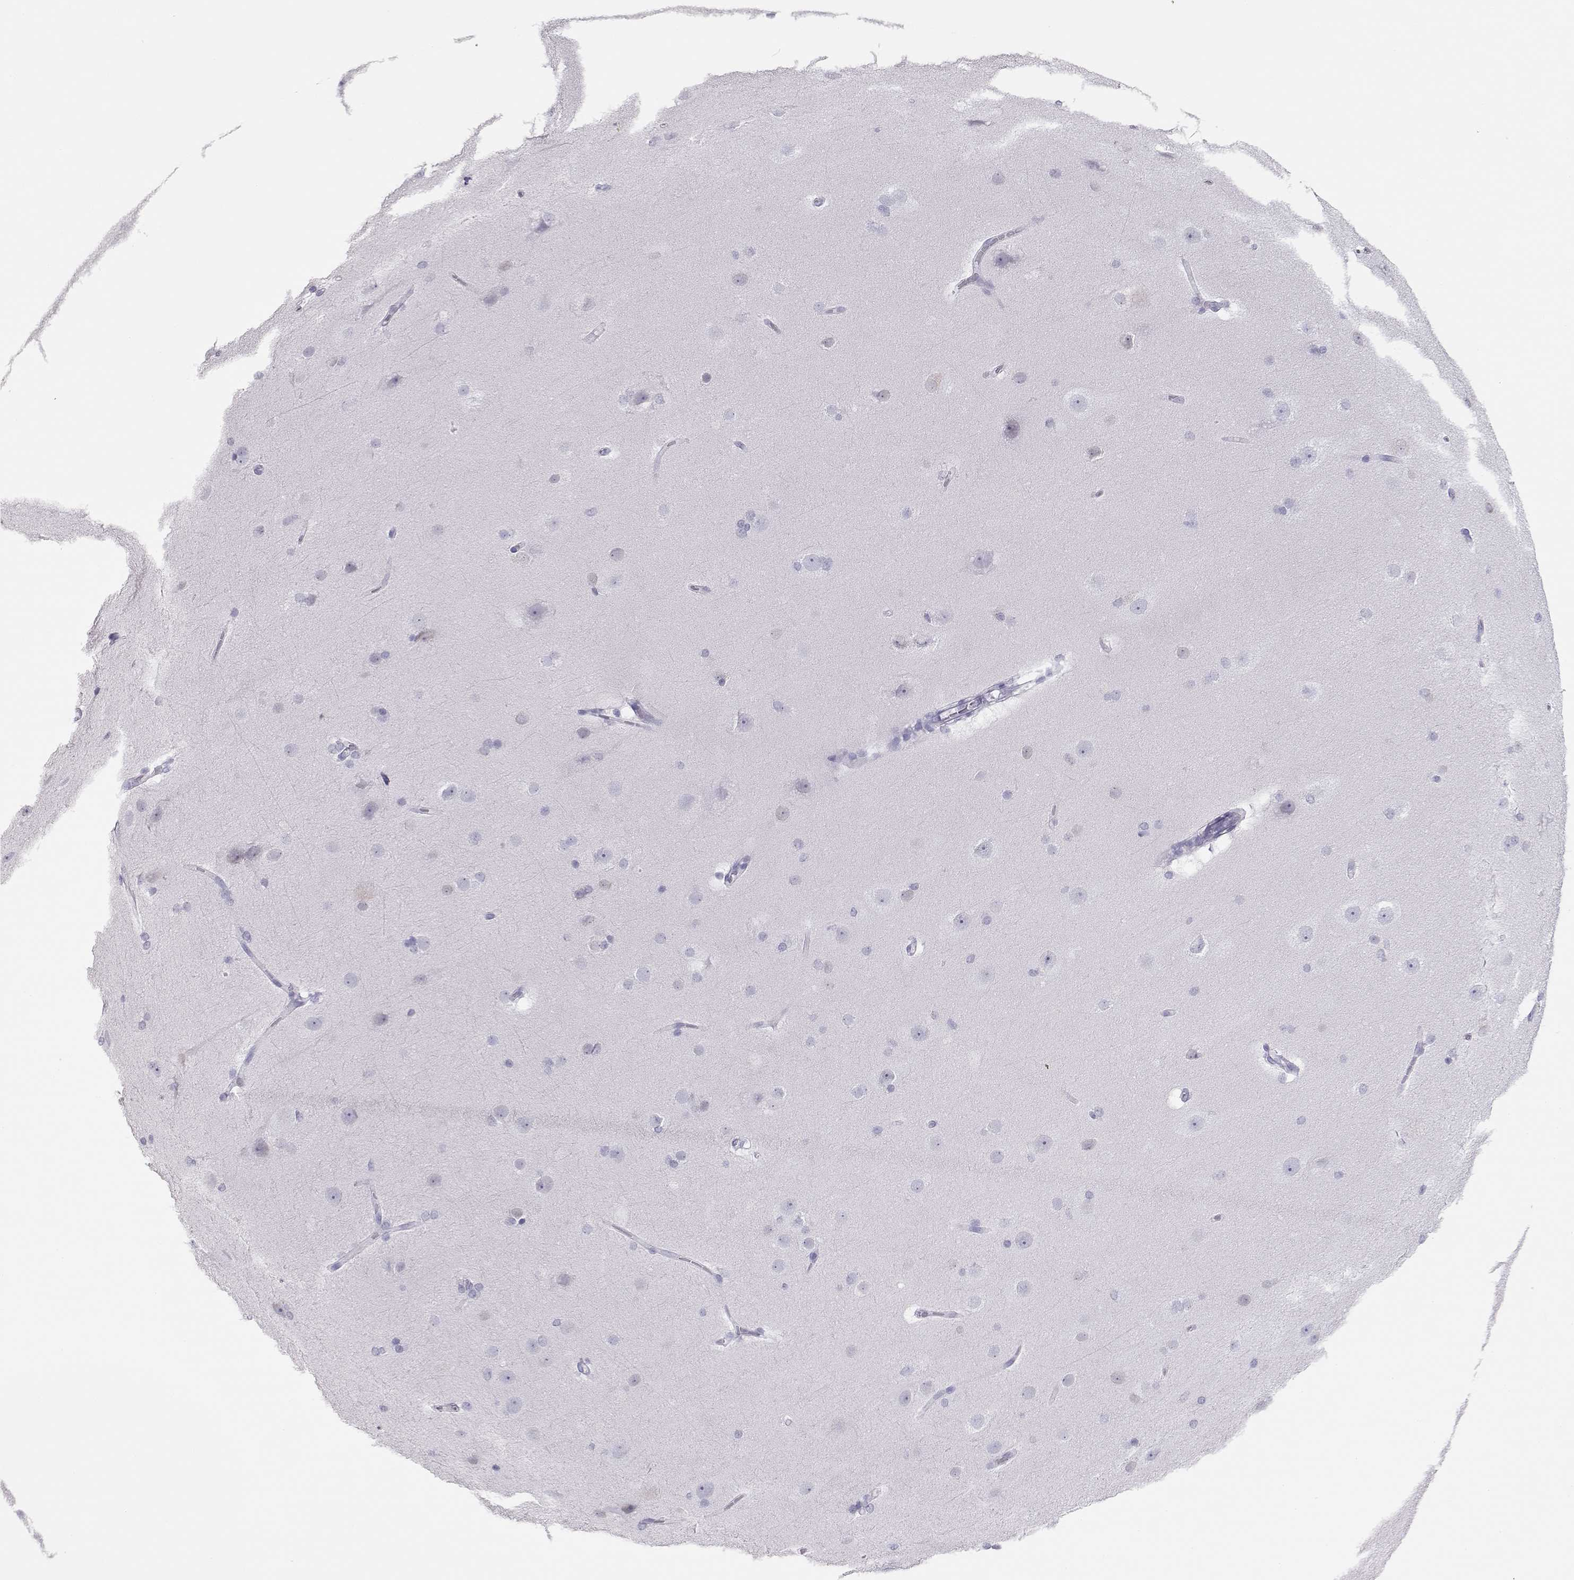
{"staining": {"intensity": "negative", "quantity": "none", "location": "none"}, "tissue": "hippocampus", "cell_type": "Glial cells", "image_type": "normal", "snomed": [{"axis": "morphology", "description": "Normal tissue, NOS"}, {"axis": "topography", "description": "Cerebral cortex"}, {"axis": "topography", "description": "Hippocampus"}], "caption": "This is an IHC photomicrograph of unremarkable hippocampus. There is no staining in glial cells.", "gene": "TKTL1", "patient": {"sex": "female", "age": 19}}